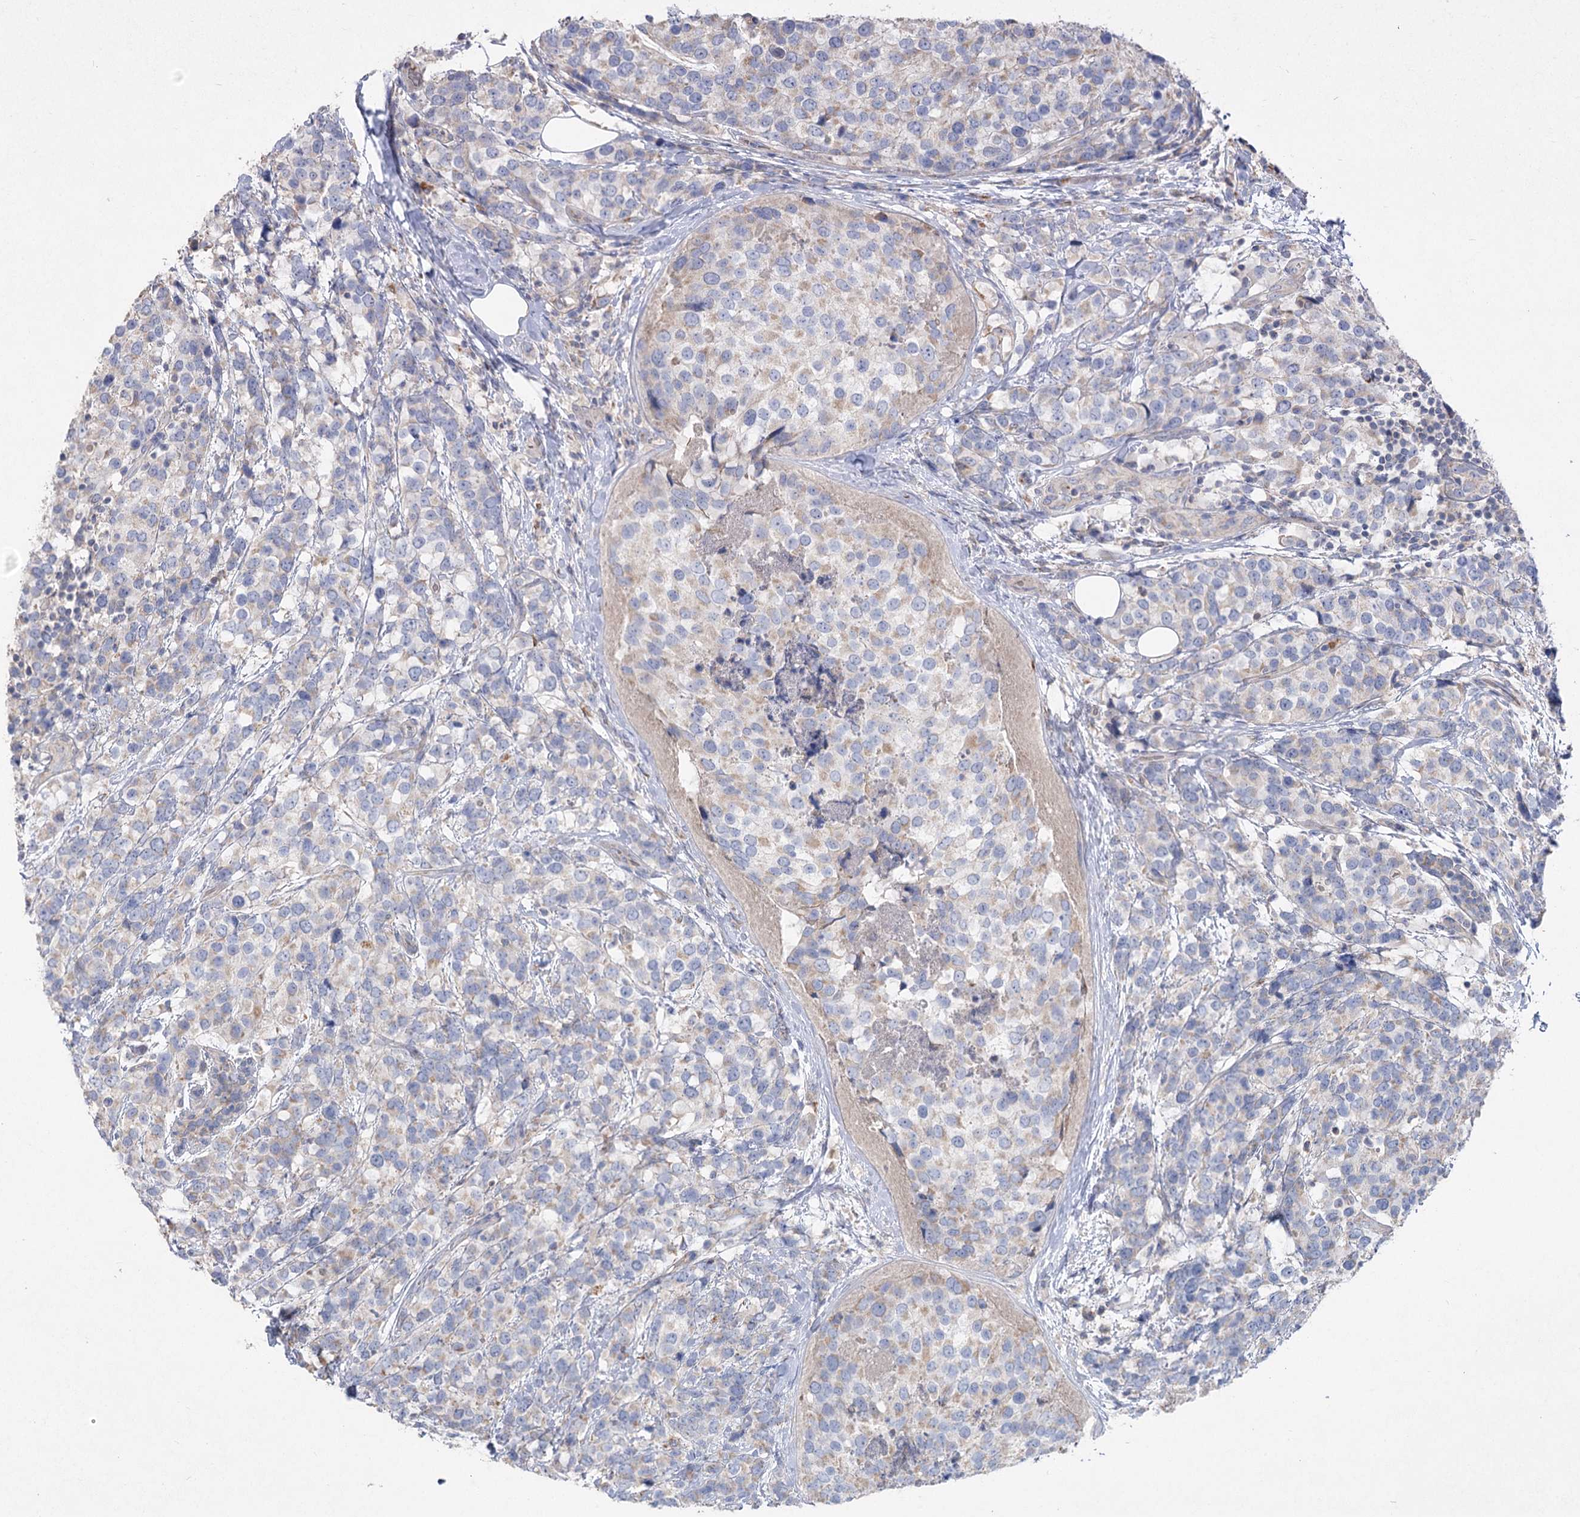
{"staining": {"intensity": "weak", "quantity": "<25%", "location": "cytoplasmic/membranous"}, "tissue": "breast cancer", "cell_type": "Tumor cells", "image_type": "cancer", "snomed": [{"axis": "morphology", "description": "Lobular carcinoma"}, {"axis": "topography", "description": "Breast"}], "caption": "Image shows no protein positivity in tumor cells of breast cancer (lobular carcinoma) tissue.", "gene": "TMEM187", "patient": {"sex": "female", "age": 59}}